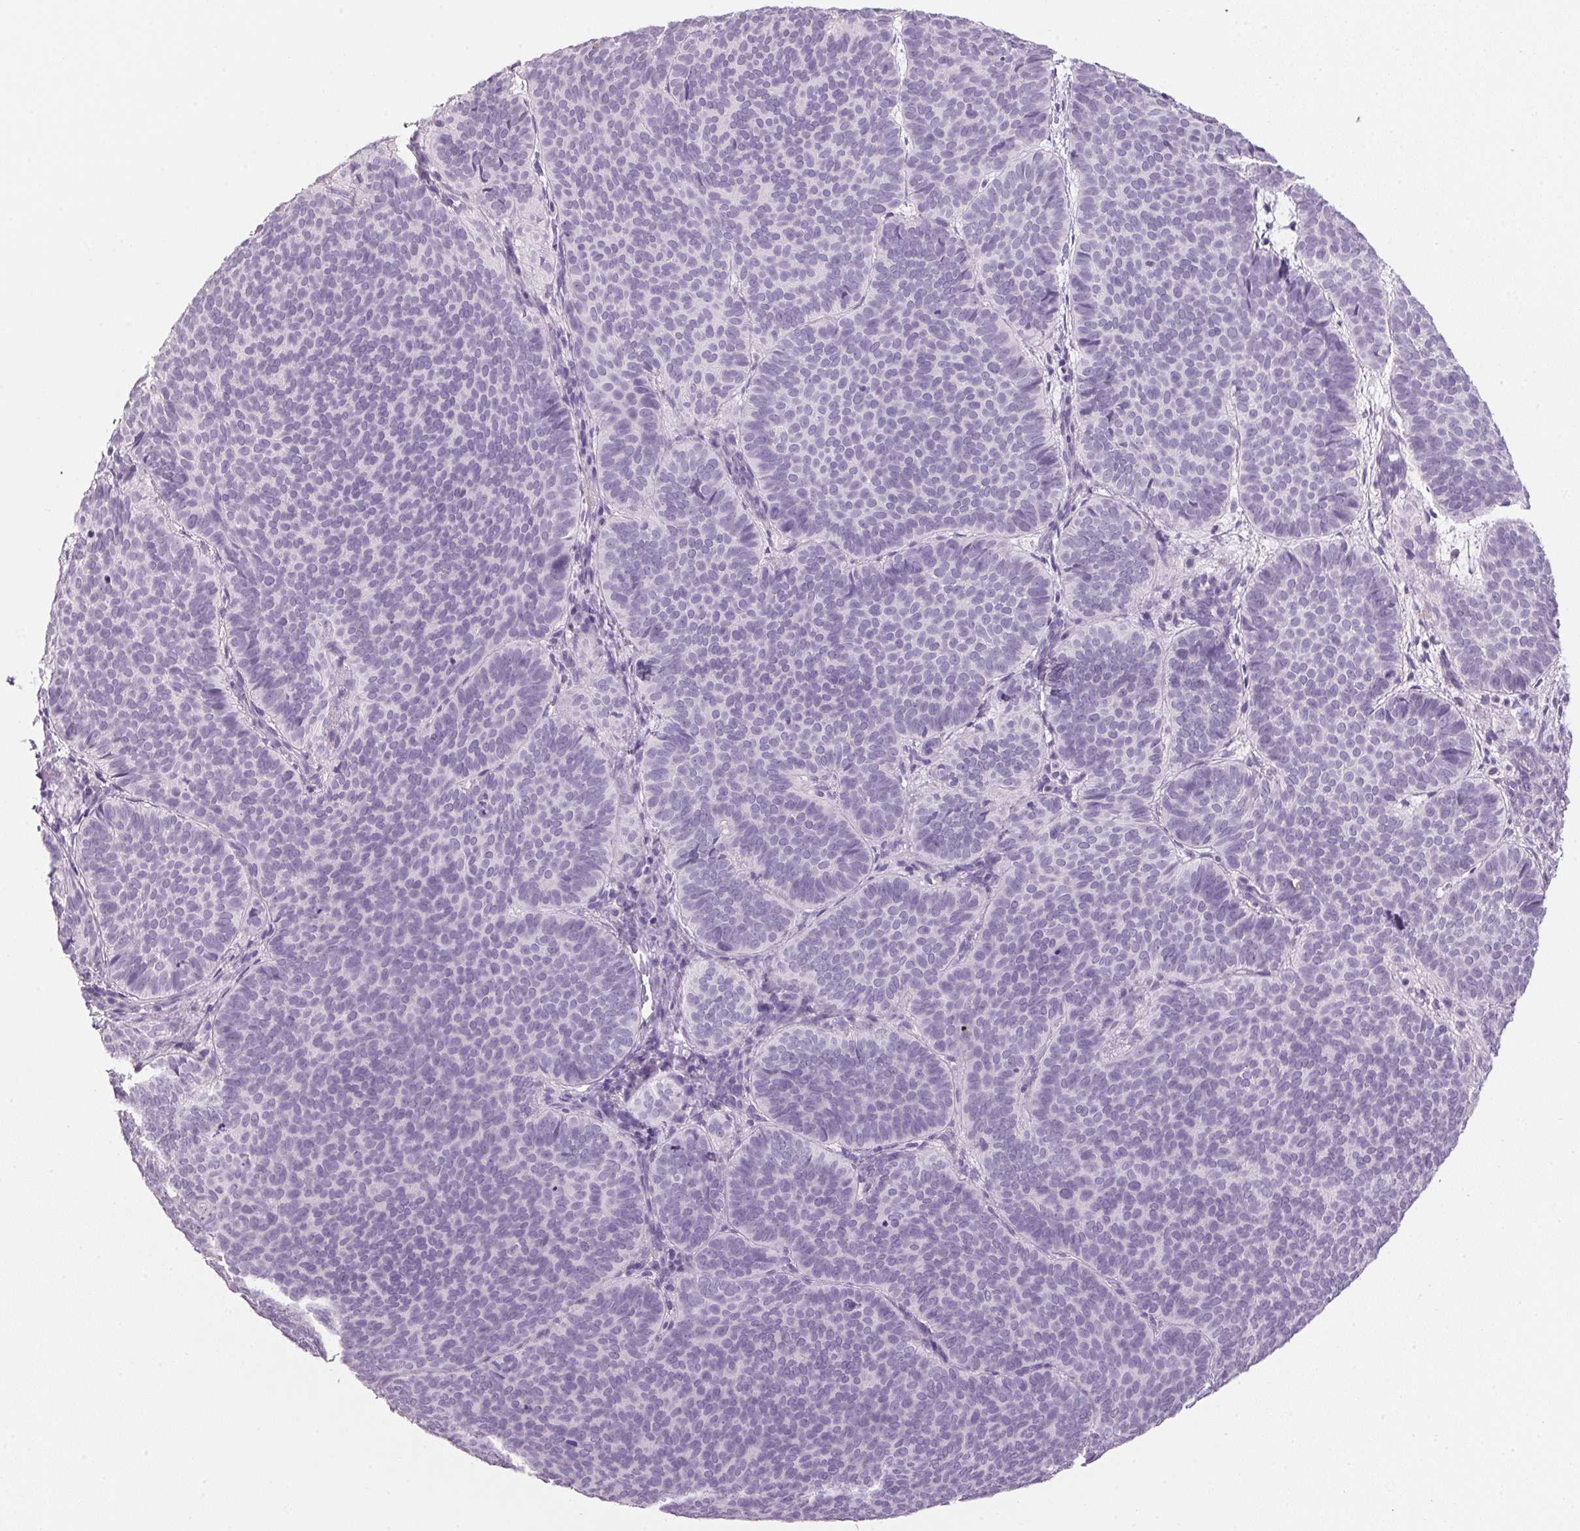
{"staining": {"intensity": "negative", "quantity": "none", "location": "none"}, "tissue": "skin cancer", "cell_type": "Tumor cells", "image_type": "cancer", "snomed": [{"axis": "morphology", "description": "Basal cell carcinoma"}, {"axis": "topography", "description": "Skin"}], "caption": "The image demonstrates no staining of tumor cells in skin basal cell carcinoma.", "gene": "PPP1R1A", "patient": {"sex": "male", "age": 57}}